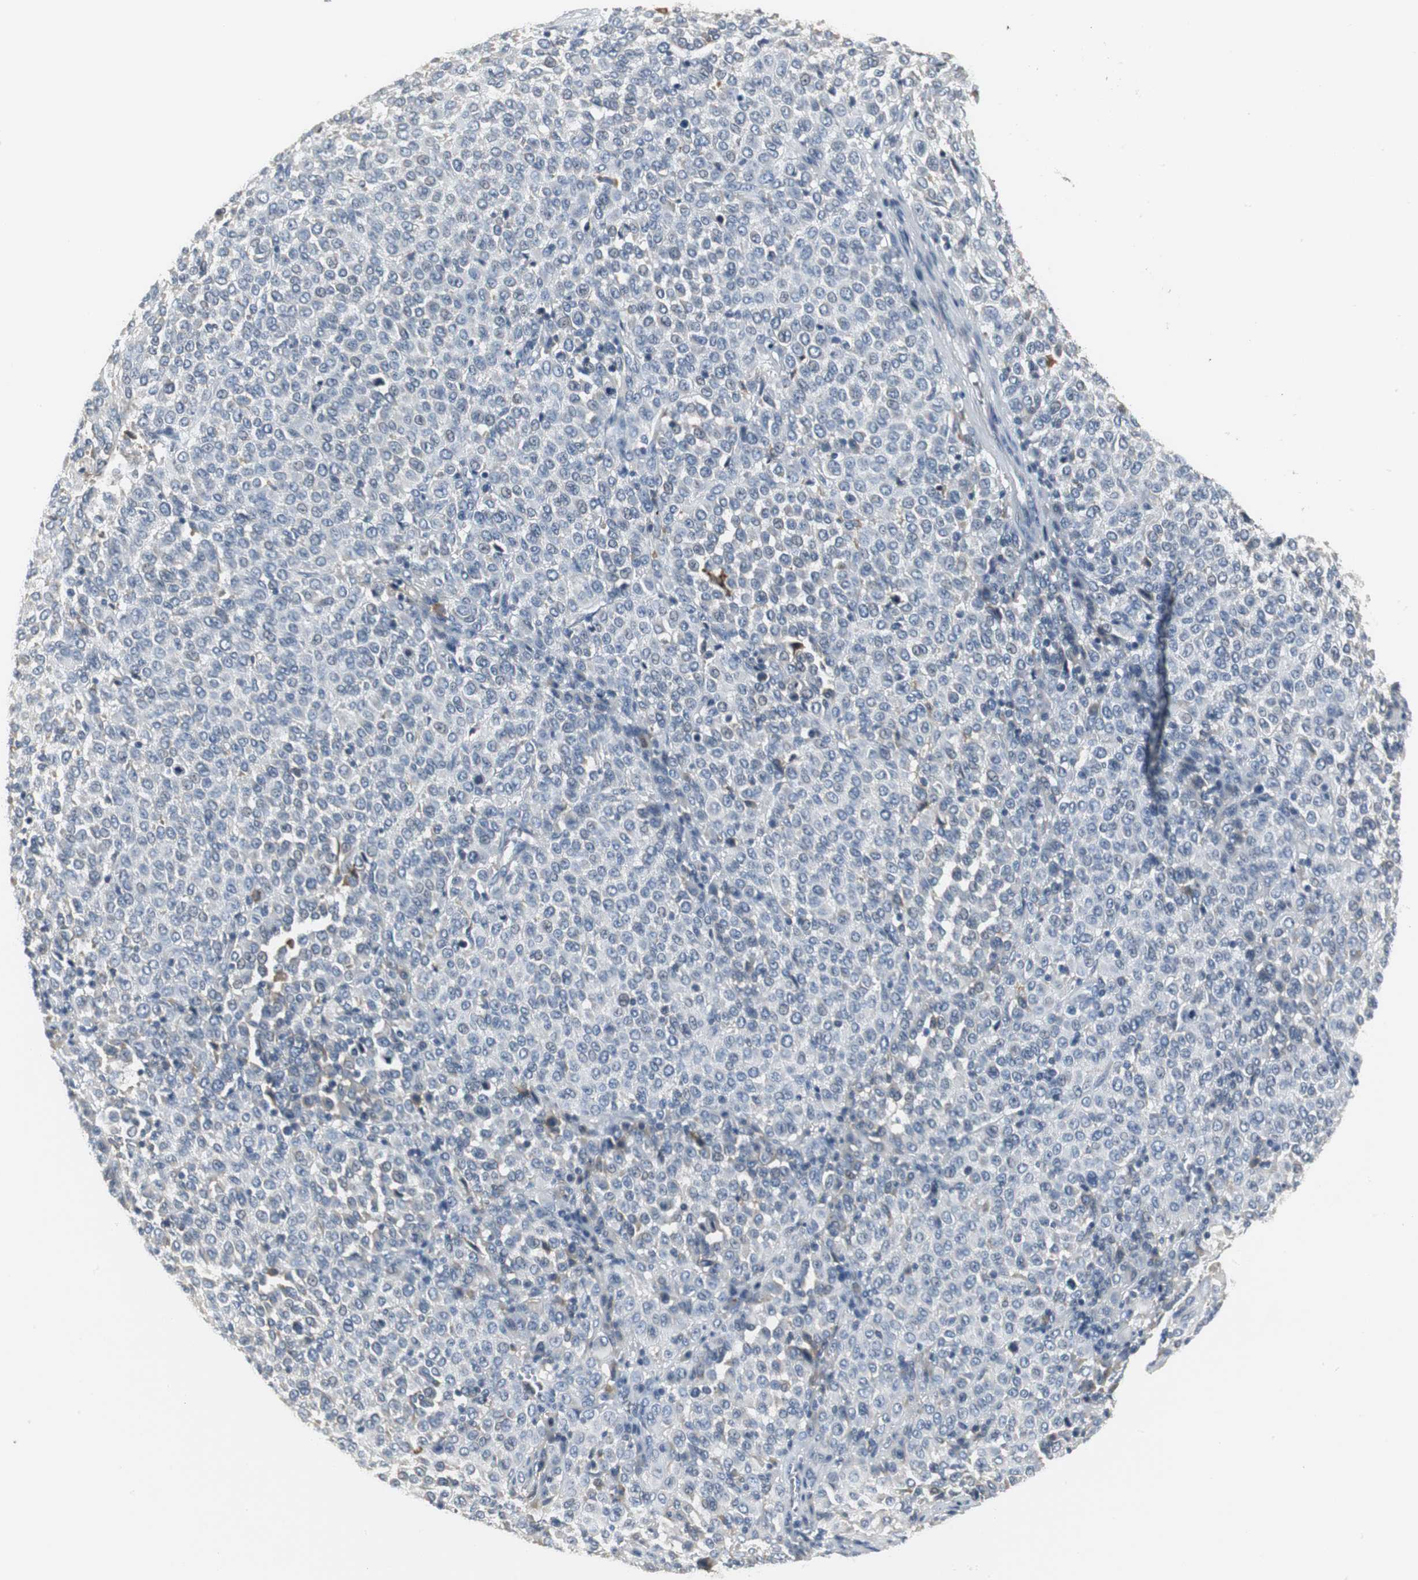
{"staining": {"intensity": "negative", "quantity": "none", "location": "none"}, "tissue": "melanoma", "cell_type": "Tumor cells", "image_type": "cancer", "snomed": [{"axis": "morphology", "description": "Malignant melanoma, Metastatic site"}, {"axis": "topography", "description": "Pancreas"}], "caption": "Immunohistochemistry (IHC) micrograph of neoplastic tissue: human melanoma stained with DAB (3,3'-diaminobenzidine) reveals no significant protein positivity in tumor cells.", "gene": "SLC2A5", "patient": {"sex": "female", "age": 30}}